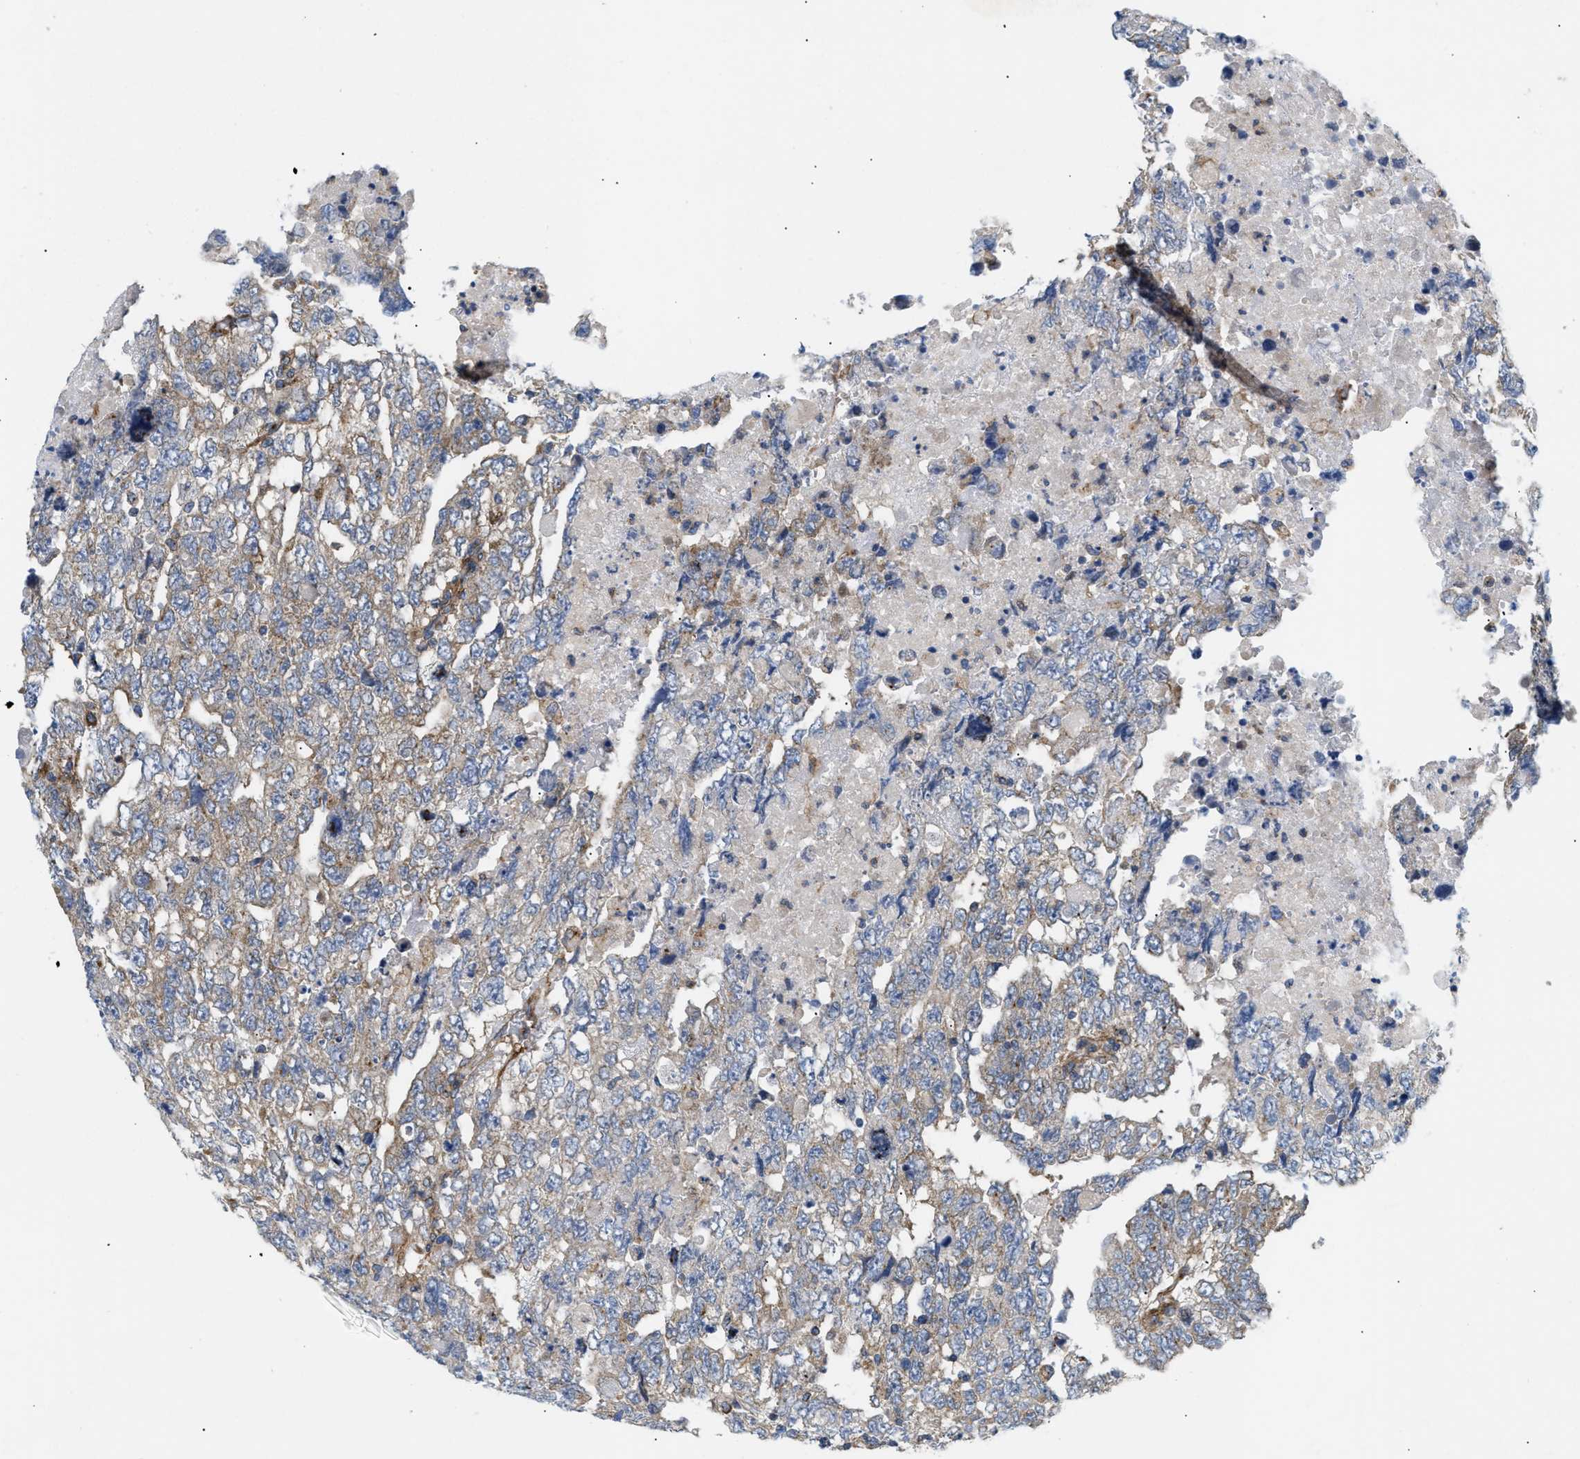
{"staining": {"intensity": "moderate", "quantity": "<25%", "location": "cytoplasmic/membranous"}, "tissue": "testis cancer", "cell_type": "Tumor cells", "image_type": "cancer", "snomed": [{"axis": "morphology", "description": "Carcinoma, Embryonal, NOS"}, {"axis": "topography", "description": "Testis"}], "caption": "Testis embryonal carcinoma was stained to show a protein in brown. There is low levels of moderate cytoplasmic/membranous expression in about <25% of tumor cells.", "gene": "DCTN4", "patient": {"sex": "male", "age": 36}}